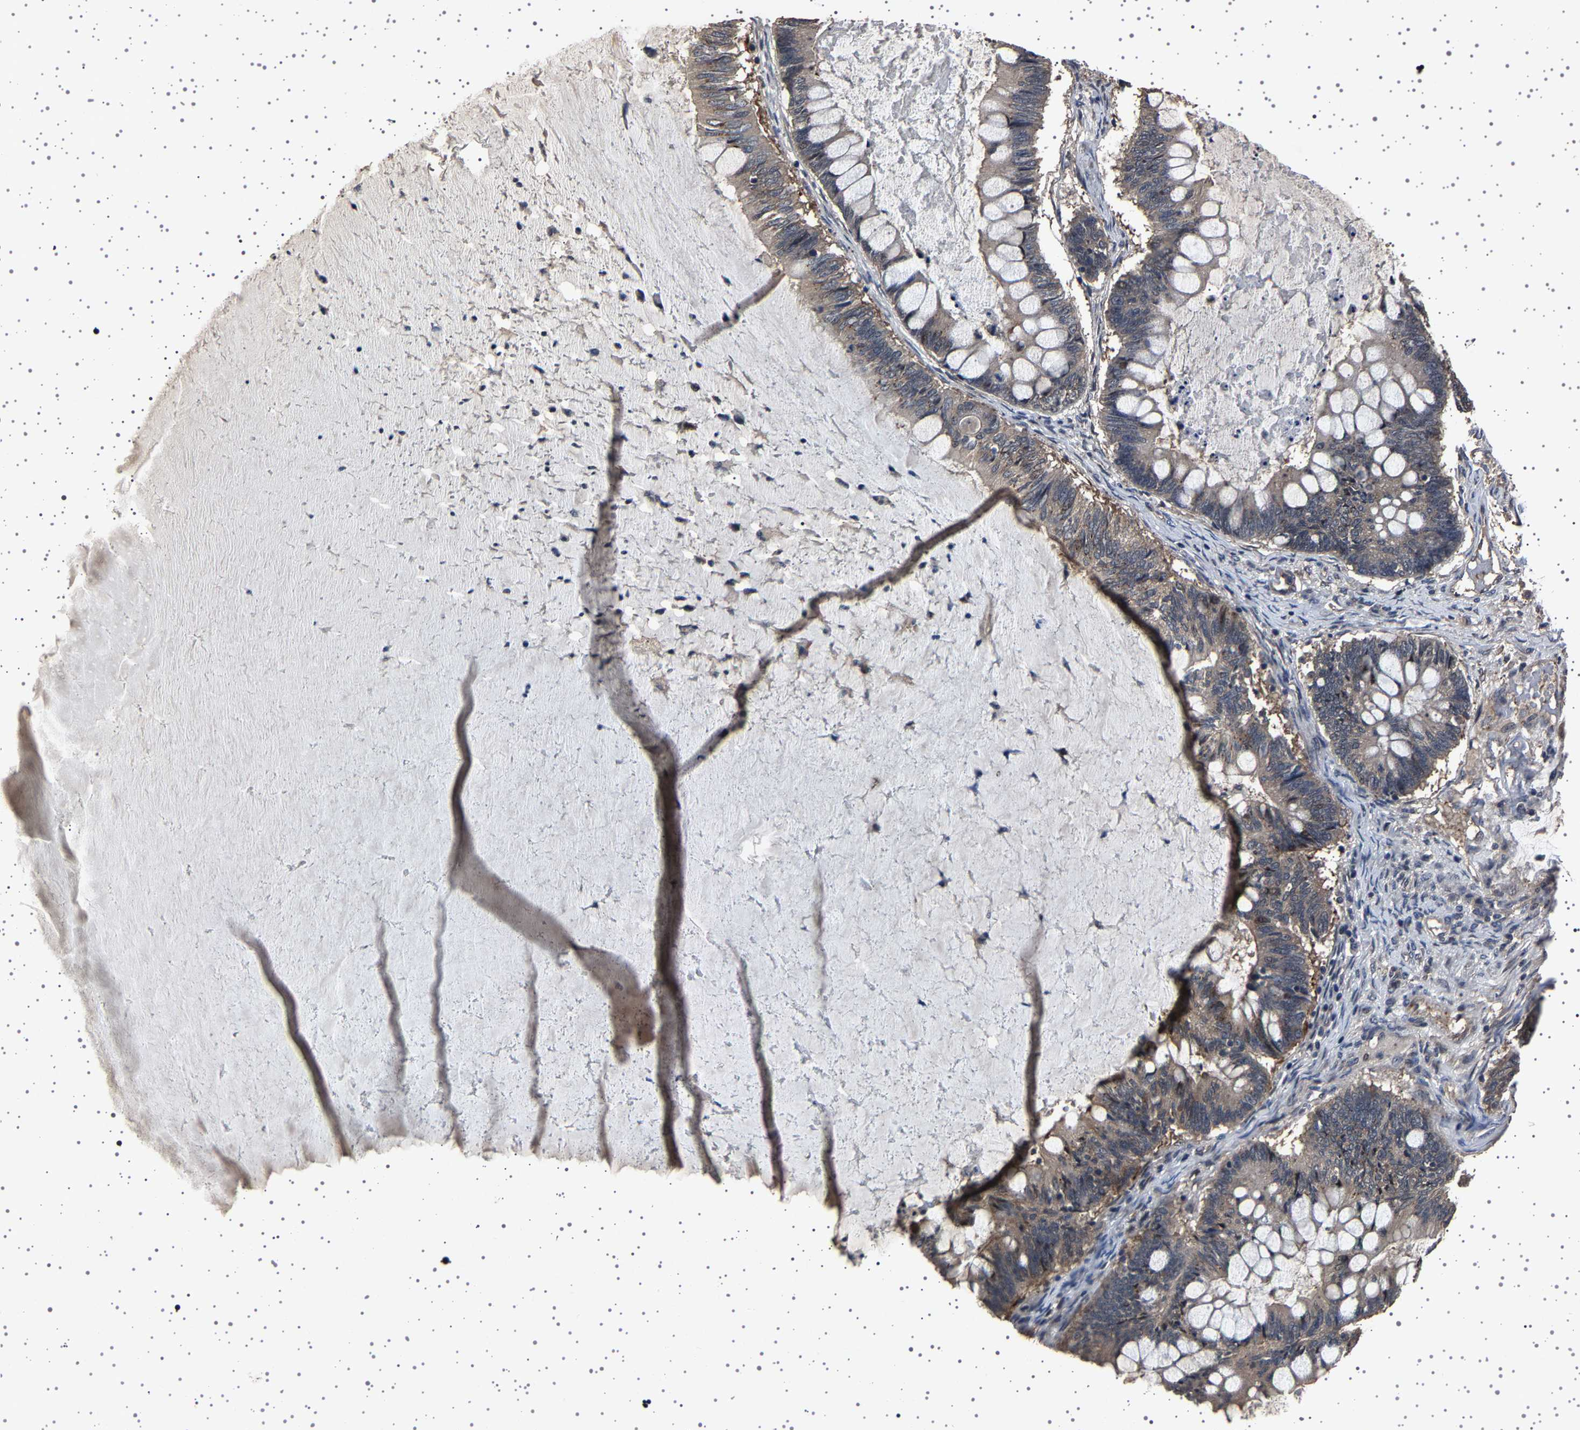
{"staining": {"intensity": "weak", "quantity": "<25%", "location": "cytoplasmic/membranous"}, "tissue": "ovarian cancer", "cell_type": "Tumor cells", "image_type": "cancer", "snomed": [{"axis": "morphology", "description": "Cystadenocarcinoma, mucinous, NOS"}, {"axis": "topography", "description": "Ovary"}], "caption": "A high-resolution histopathology image shows immunohistochemistry staining of ovarian cancer (mucinous cystadenocarcinoma), which shows no significant expression in tumor cells. Nuclei are stained in blue.", "gene": "NCKAP1", "patient": {"sex": "female", "age": 61}}